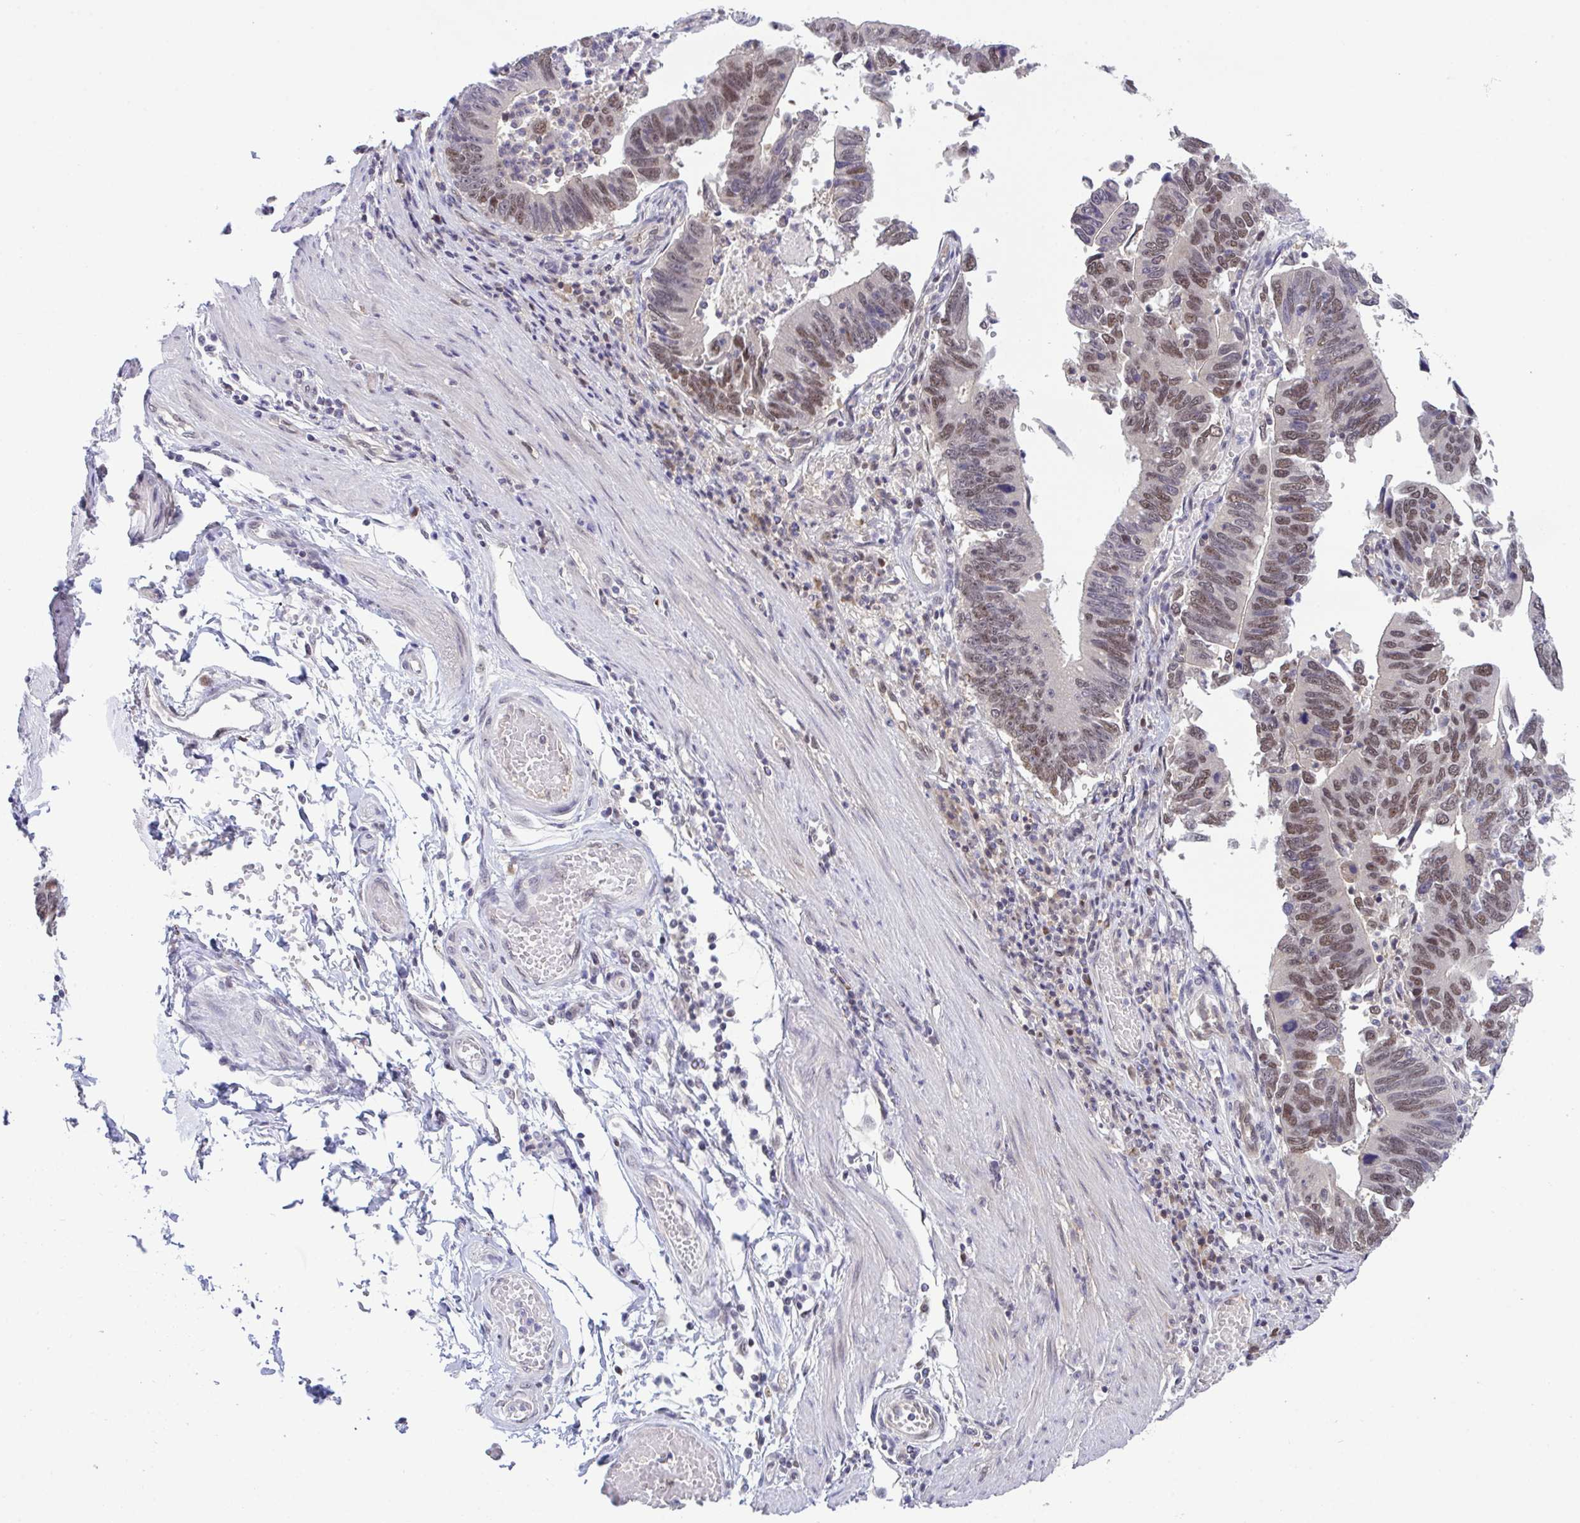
{"staining": {"intensity": "moderate", "quantity": ">75%", "location": "nuclear"}, "tissue": "stomach cancer", "cell_type": "Tumor cells", "image_type": "cancer", "snomed": [{"axis": "morphology", "description": "Adenocarcinoma, NOS"}, {"axis": "topography", "description": "Stomach"}], "caption": "About >75% of tumor cells in human stomach cancer (adenocarcinoma) show moderate nuclear protein staining as visualized by brown immunohistochemical staining.", "gene": "ZNF444", "patient": {"sex": "male", "age": 59}}